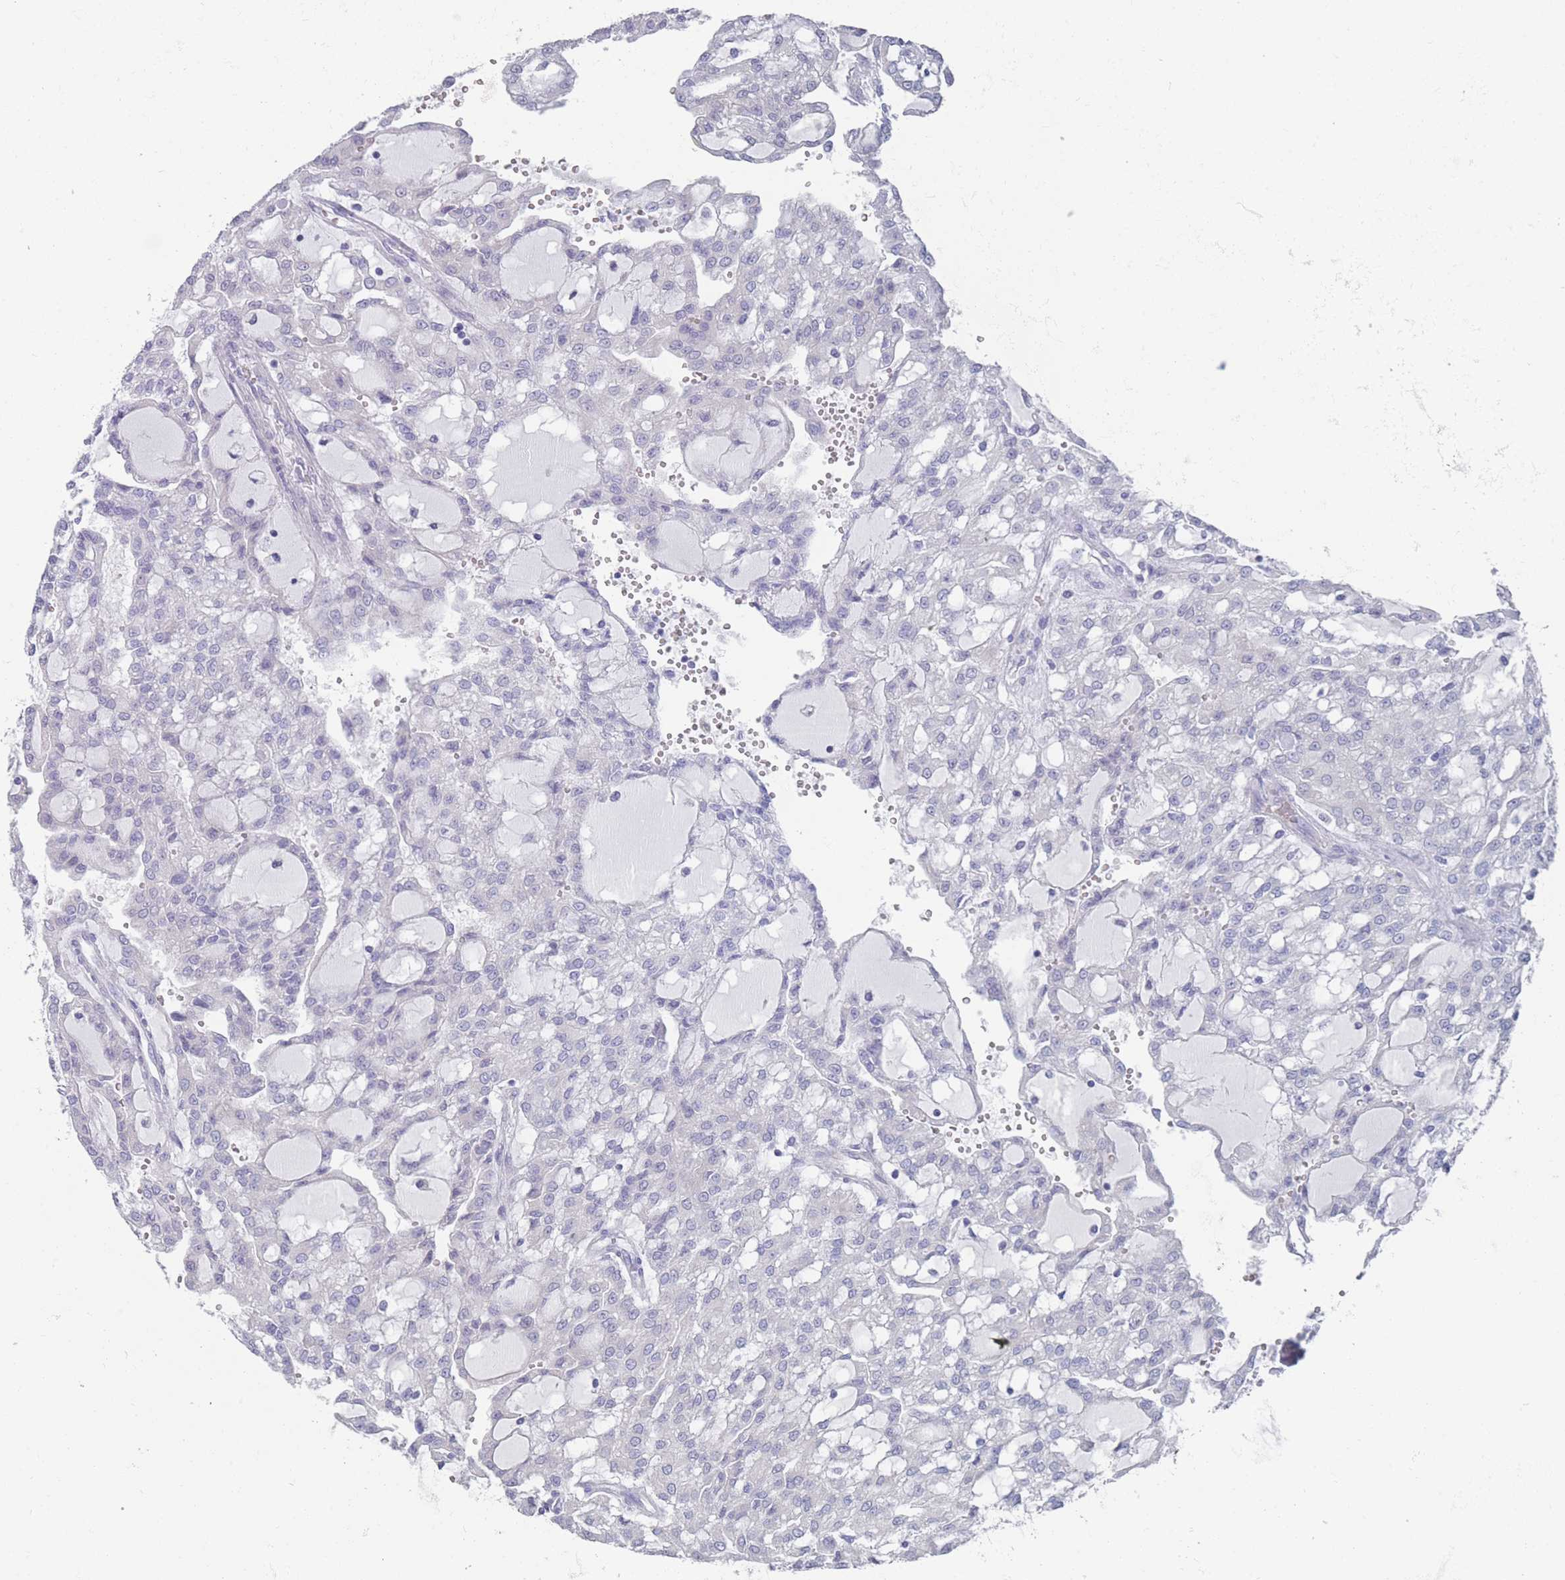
{"staining": {"intensity": "negative", "quantity": "none", "location": "none"}, "tissue": "renal cancer", "cell_type": "Tumor cells", "image_type": "cancer", "snomed": [{"axis": "morphology", "description": "Adenocarcinoma, NOS"}, {"axis": "topography", "description": "Kidney"}], "caption": "This photomicrograph is of renal cancer stained with IHC to label a protein in brown with the nuclei are counter-stained blue. There is no expression in tumor cells.", "gene": "ST8SIA5", "patient": {"sex": "male", "age": 63}}